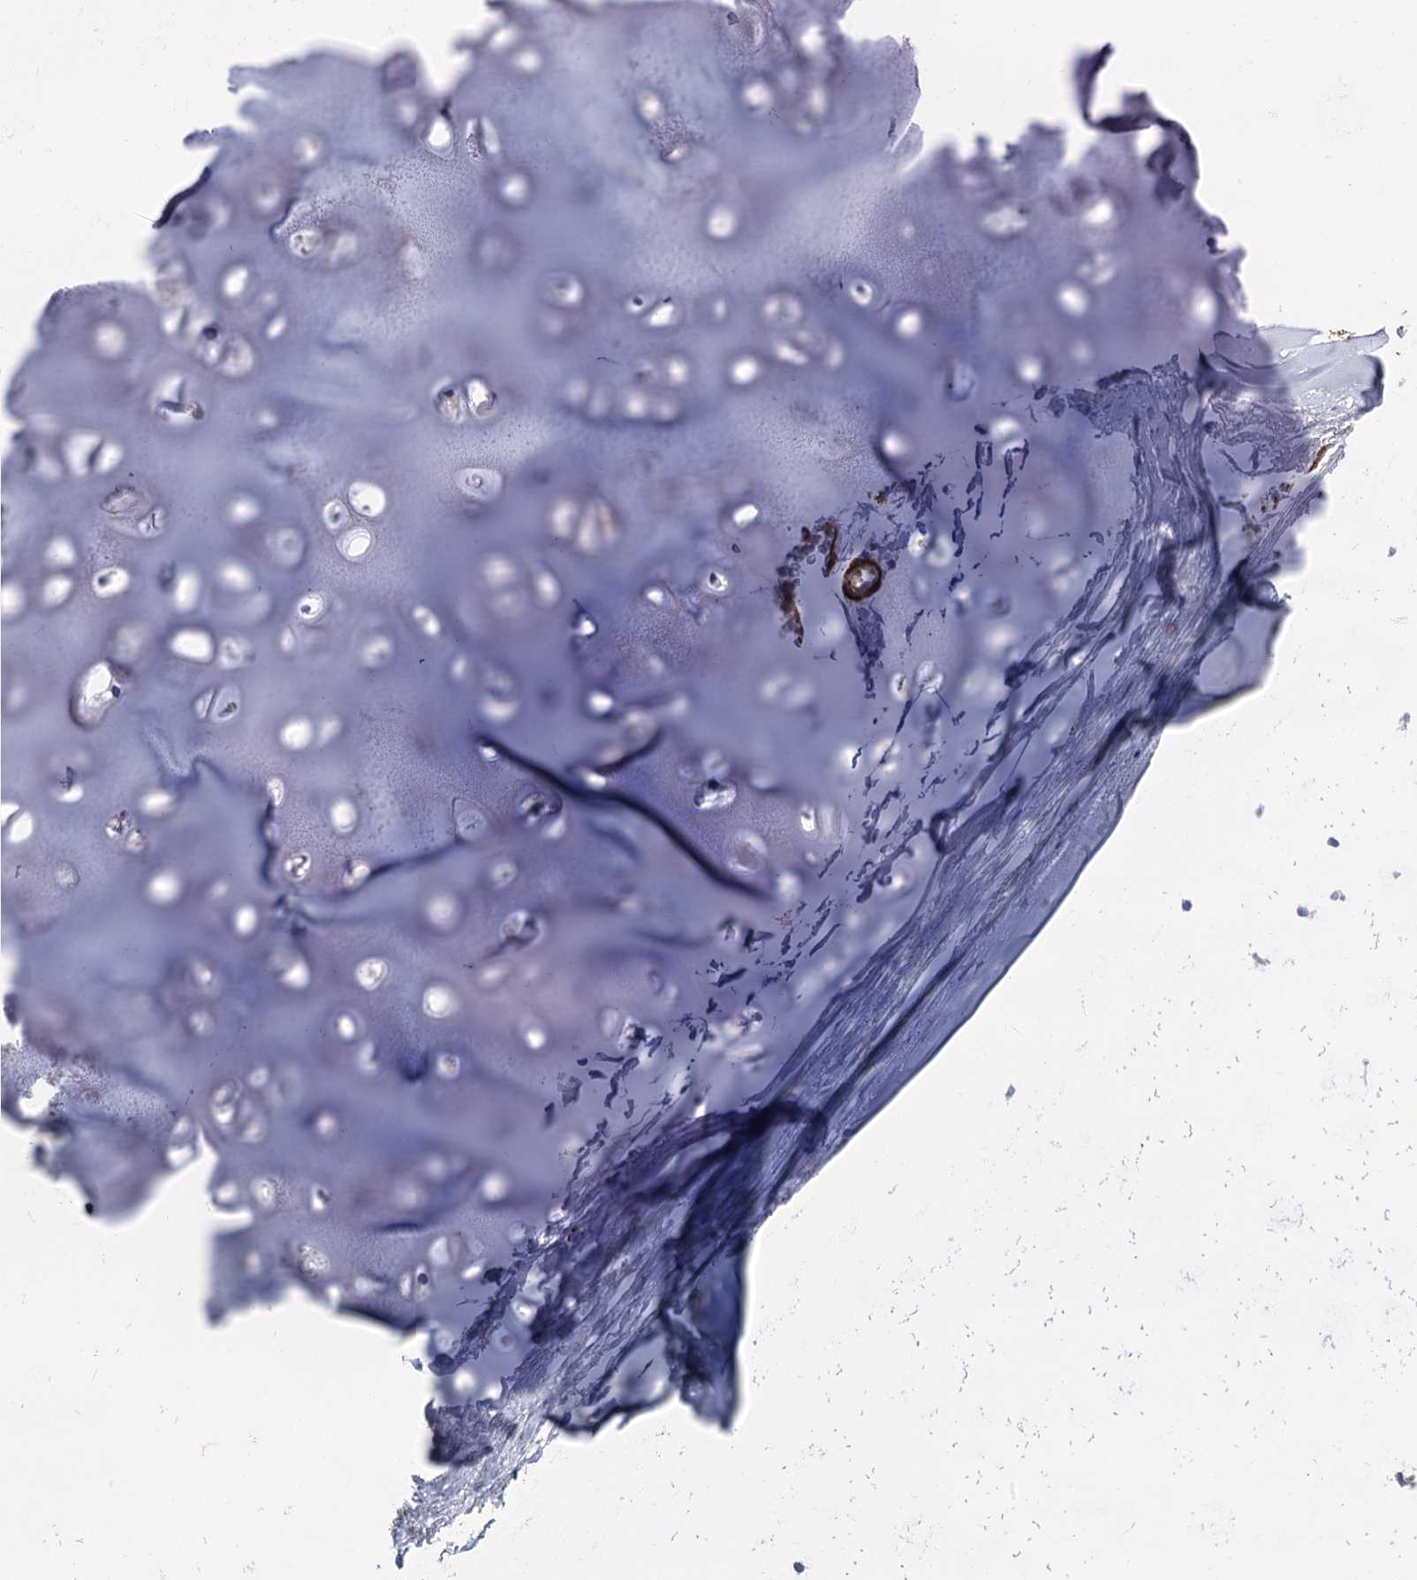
{"staining": {"intensity": "moderate", "quantity": ">75%", "location": "cytoplasmic/membranous"}, "tissue": "adipose tissue", "cell_type": "Adipocytes", "image_type": "normal", "snomed": [{"axis": "morphology", "description": "Normal tissue, NOS"}, {"axis": "topography", "description": "Lymph node"}, {"axis": "topography", "description": "Bronchus"}], "caption": "Brown immunohistochemical staining in benign human adipose tissue displays moderate cytoplasmic/membranous expression in approximately >75% of adipocytes.", "gene": "SNCG", "patient": {"sex": "male", "age": 63}}